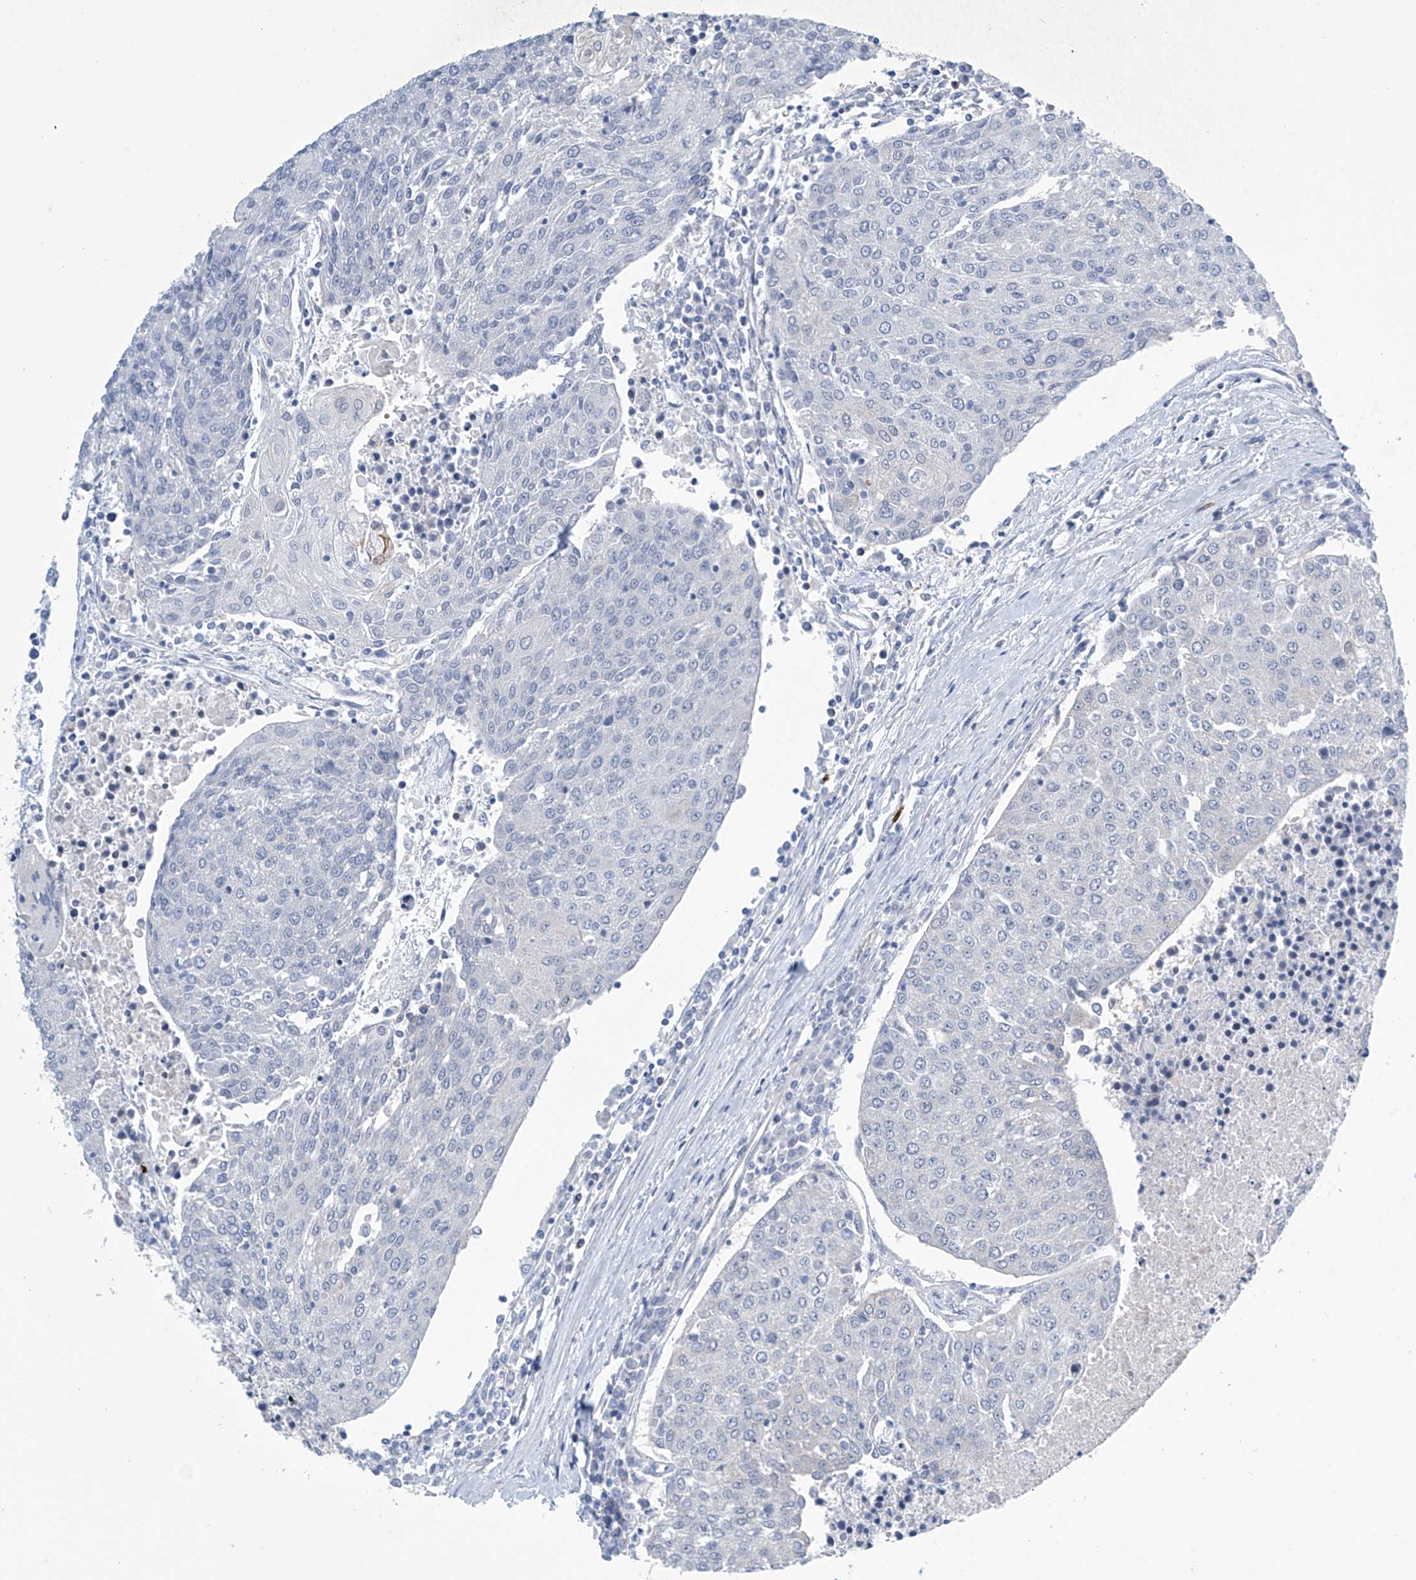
{"staining": {"intensity": "negative", "quantity": "none", "location": "none"}, "tissue": "urothelial cancer", "cell_type": "Tumor cells", "image_type": "cancer", "snomed": [{"axis": "morphology", "description": "Urothelial carcinoma, High grade"}, {"axis": "topography", "description": "Urinary bladder"}], "caption": "Immunohistochemical staining of human urothelial cancer reveals no significant positivity in tumor cells.", "gene": "SLC35A5", "patient": {"sex": "female", "age": 85}}